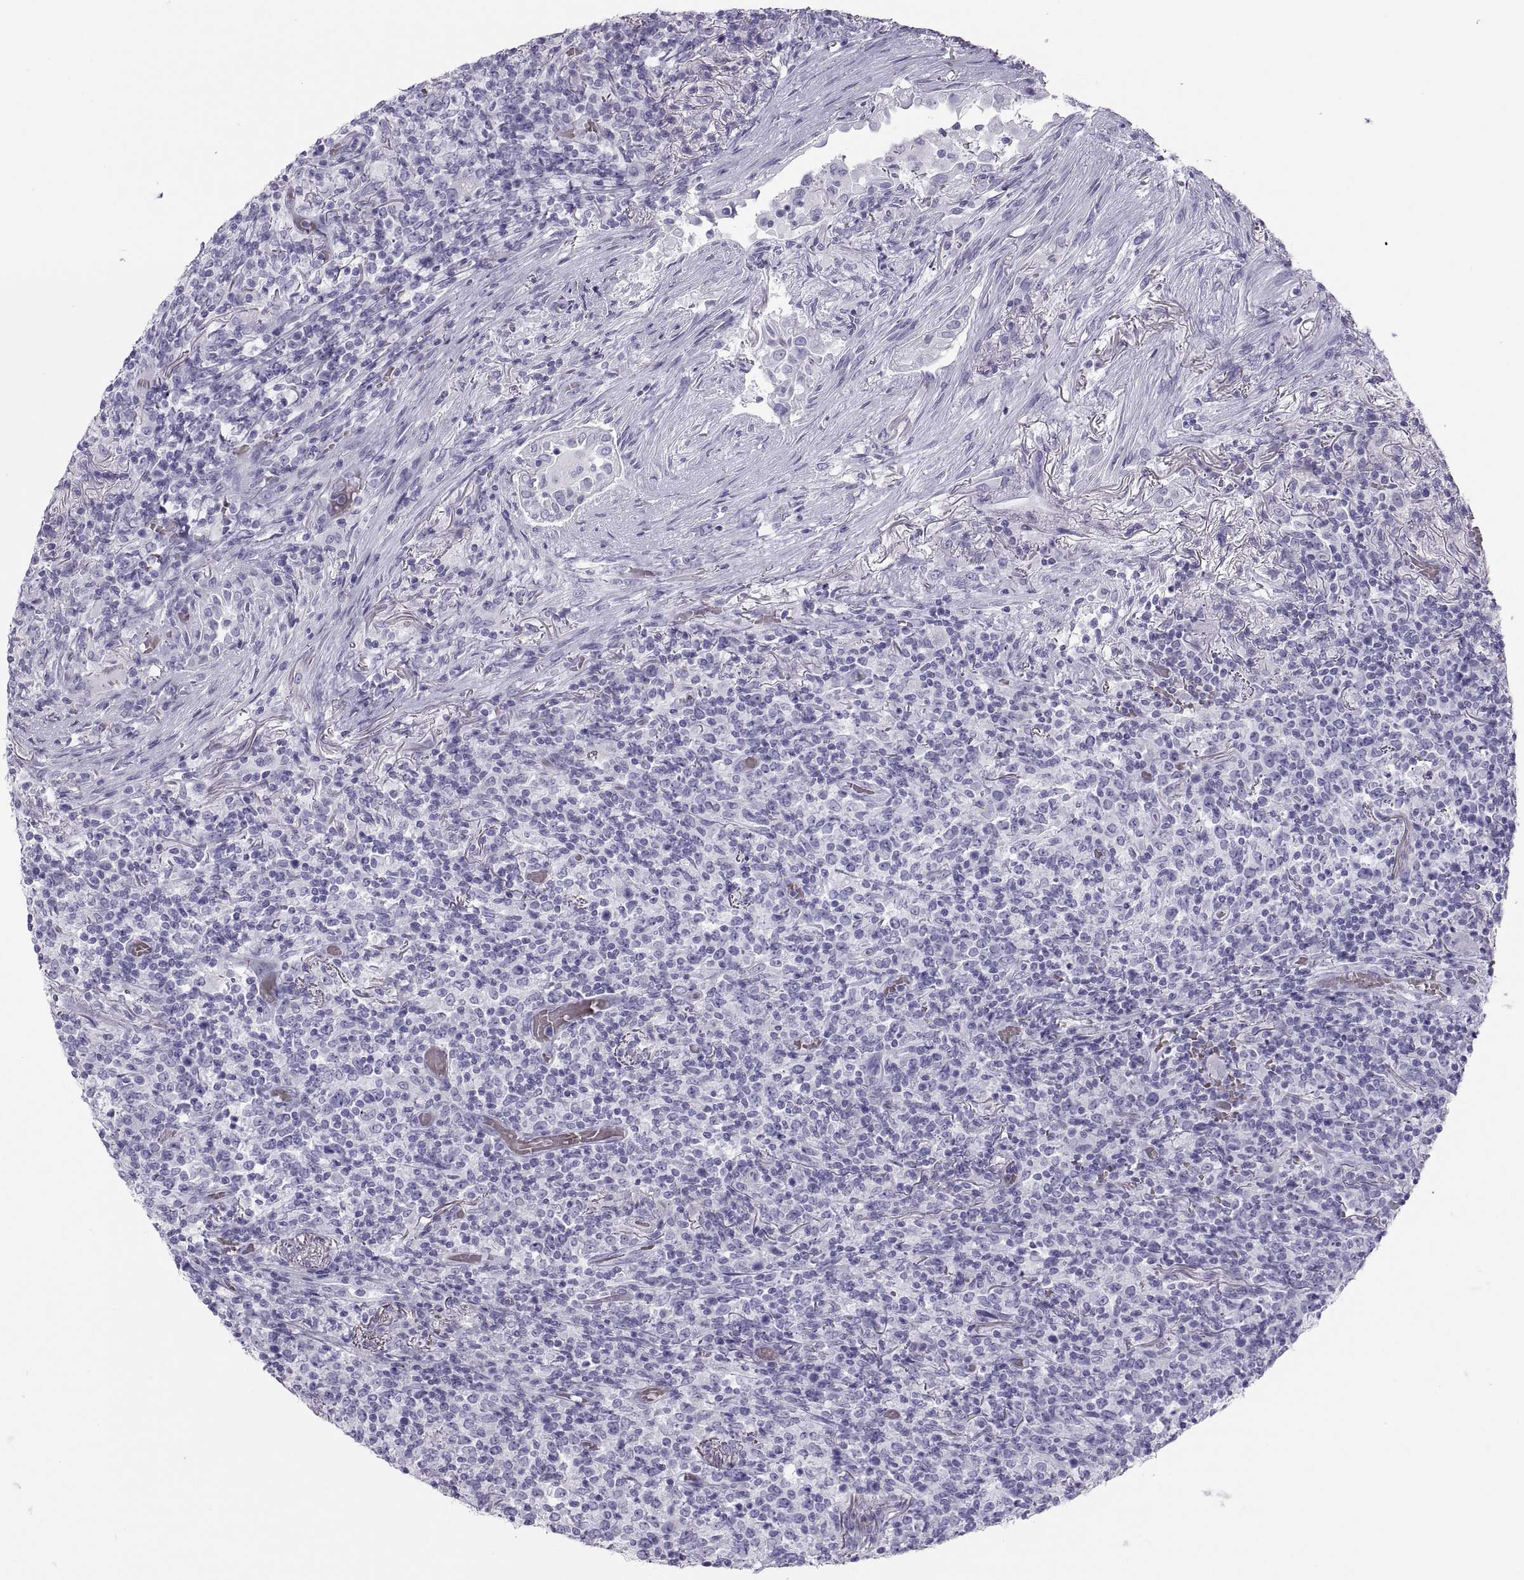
{"staining": {"intensity": "negative", "quantity": "none", "location": "none"}, "tissue": "lymphoma", "cell_type": "Tumor cells", "image_type": "cancer", "snomed": [{"axis": "morphology", "description": "Malignant lymphoma, non-Hodgkin's type, High grade"}, {"axis": "topography", "description": "Lung"}], "caption": "Tumor cells are negative for protein expression in human lymphoma. The staining is performed using DAB brown chromogen with nuclei counter-stained in using hematoxylin.", "gene": "SEMG1", "patient": {"sex": "male", "age": 79}}